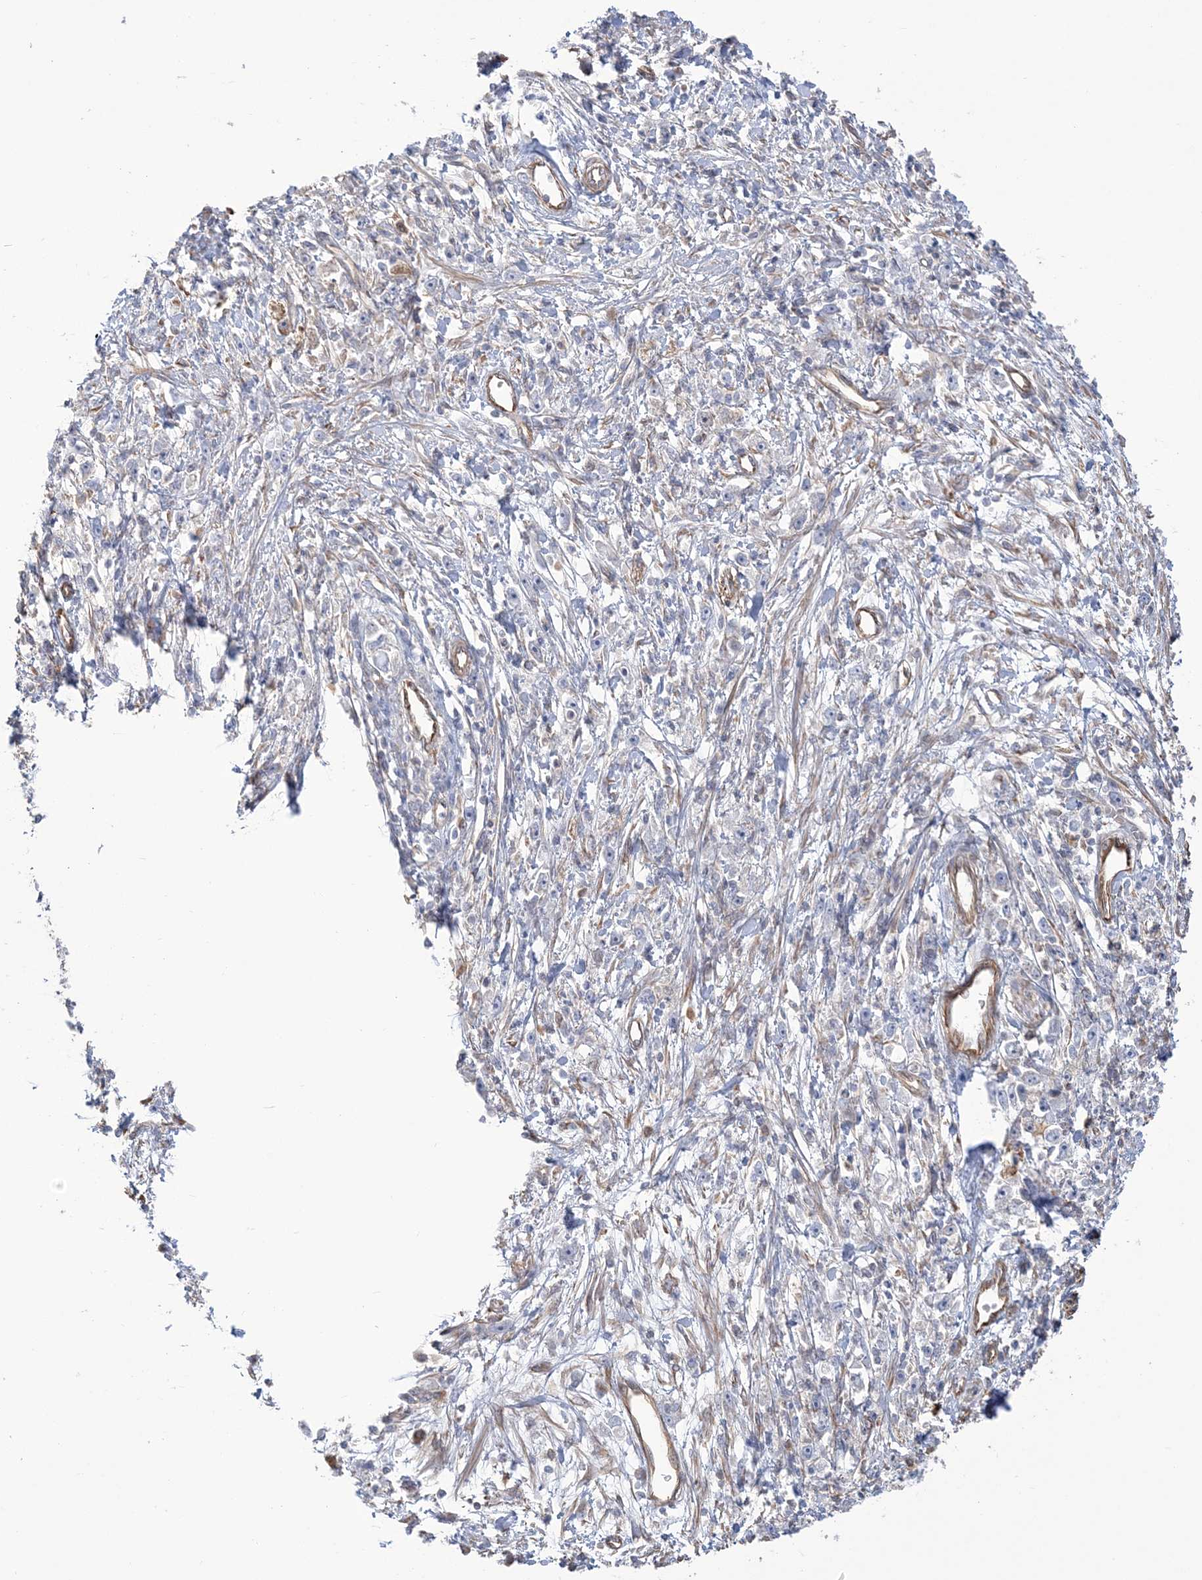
{"staining": {"intensity": "negative", "quantity": "none", "location": "none"}, "tissue": "stomach cancer", "cell_type": "Tumor cells", "image_type": "cancer", "snomed": [{"axis": "morphology", "description": "Adenocarcinoma, NOS"}, {"axis": "topography", "description": "Stomach"}], "caption": "A histopathology image of stomach adenocarcinoma stained for a protein exhibits no brown staining in tumor cells.", "gene": "ZNF821", "patient": {"sex": "female", "age": 59}}